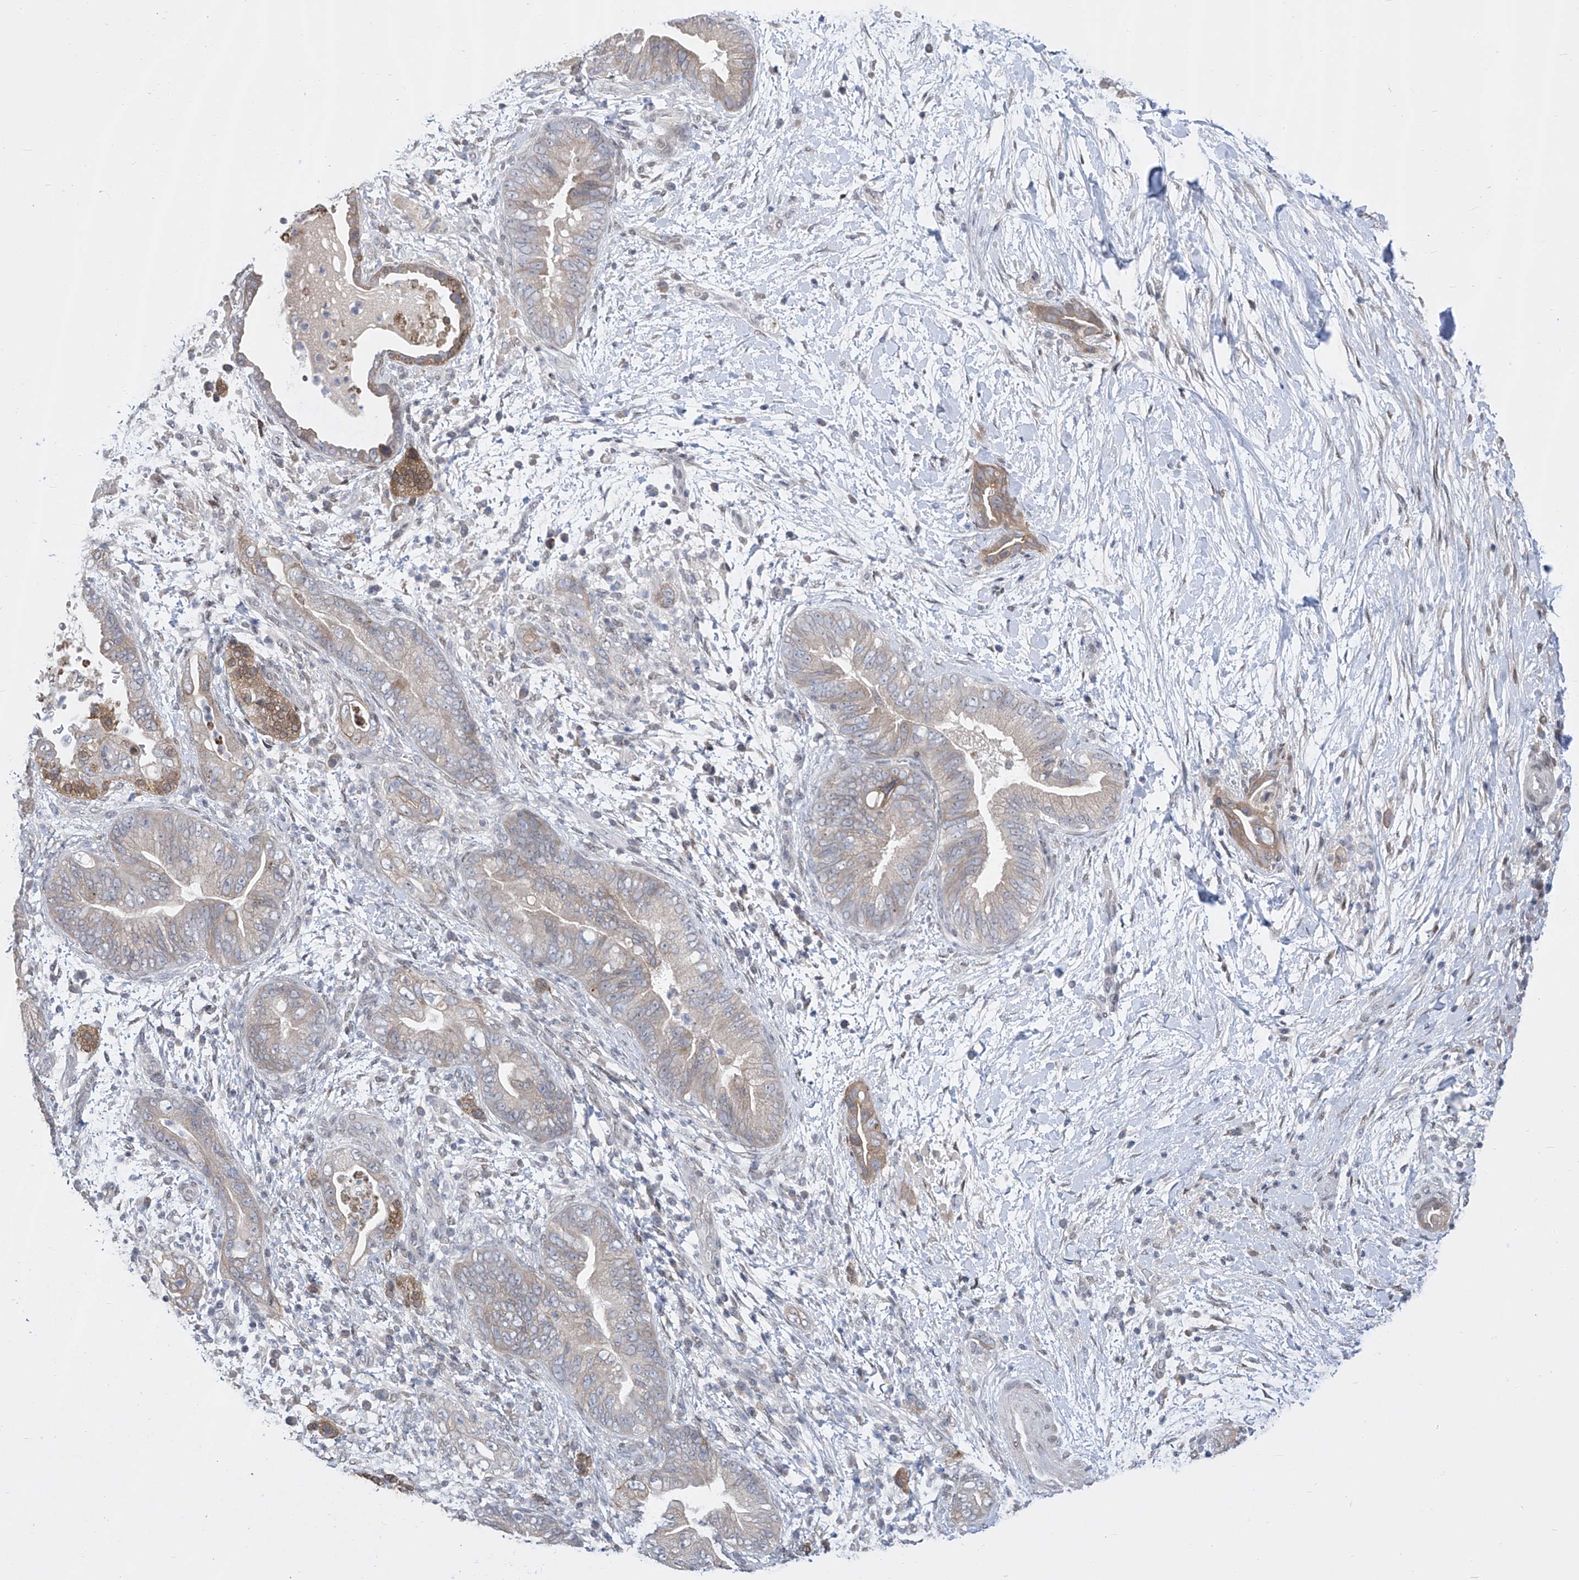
{"staining": {"intensity": "moderate", "quantity": "<25%", "location": "cytoplasmic/membranous"}, "tissue": "pancreatic cancer", "cell_type": "Tumor cells", "image_type": "cancer", "snomed": [{"axis": "morphology", "description": "Adenocarcinoma, NOS"}, {"axis": "topography", "description": "Pancreas"}], "caption": "Immunohistochemistry (IHC) (DAB (3,3'-diaminobenzidine)) staining of human pancreatic cancer (adenocarcinoma) displays moderate cytoplasmic/membranous protein staining in approximately <25% of tumor cells. The protein is stained brown, and the nuclei are stained in blue (DAB (3,3'-diaminobenzidine) IHC with brightfield microscopy, high magnification).", "gene": "CETN2", "patient": {"sex": "male", "age": 75}}